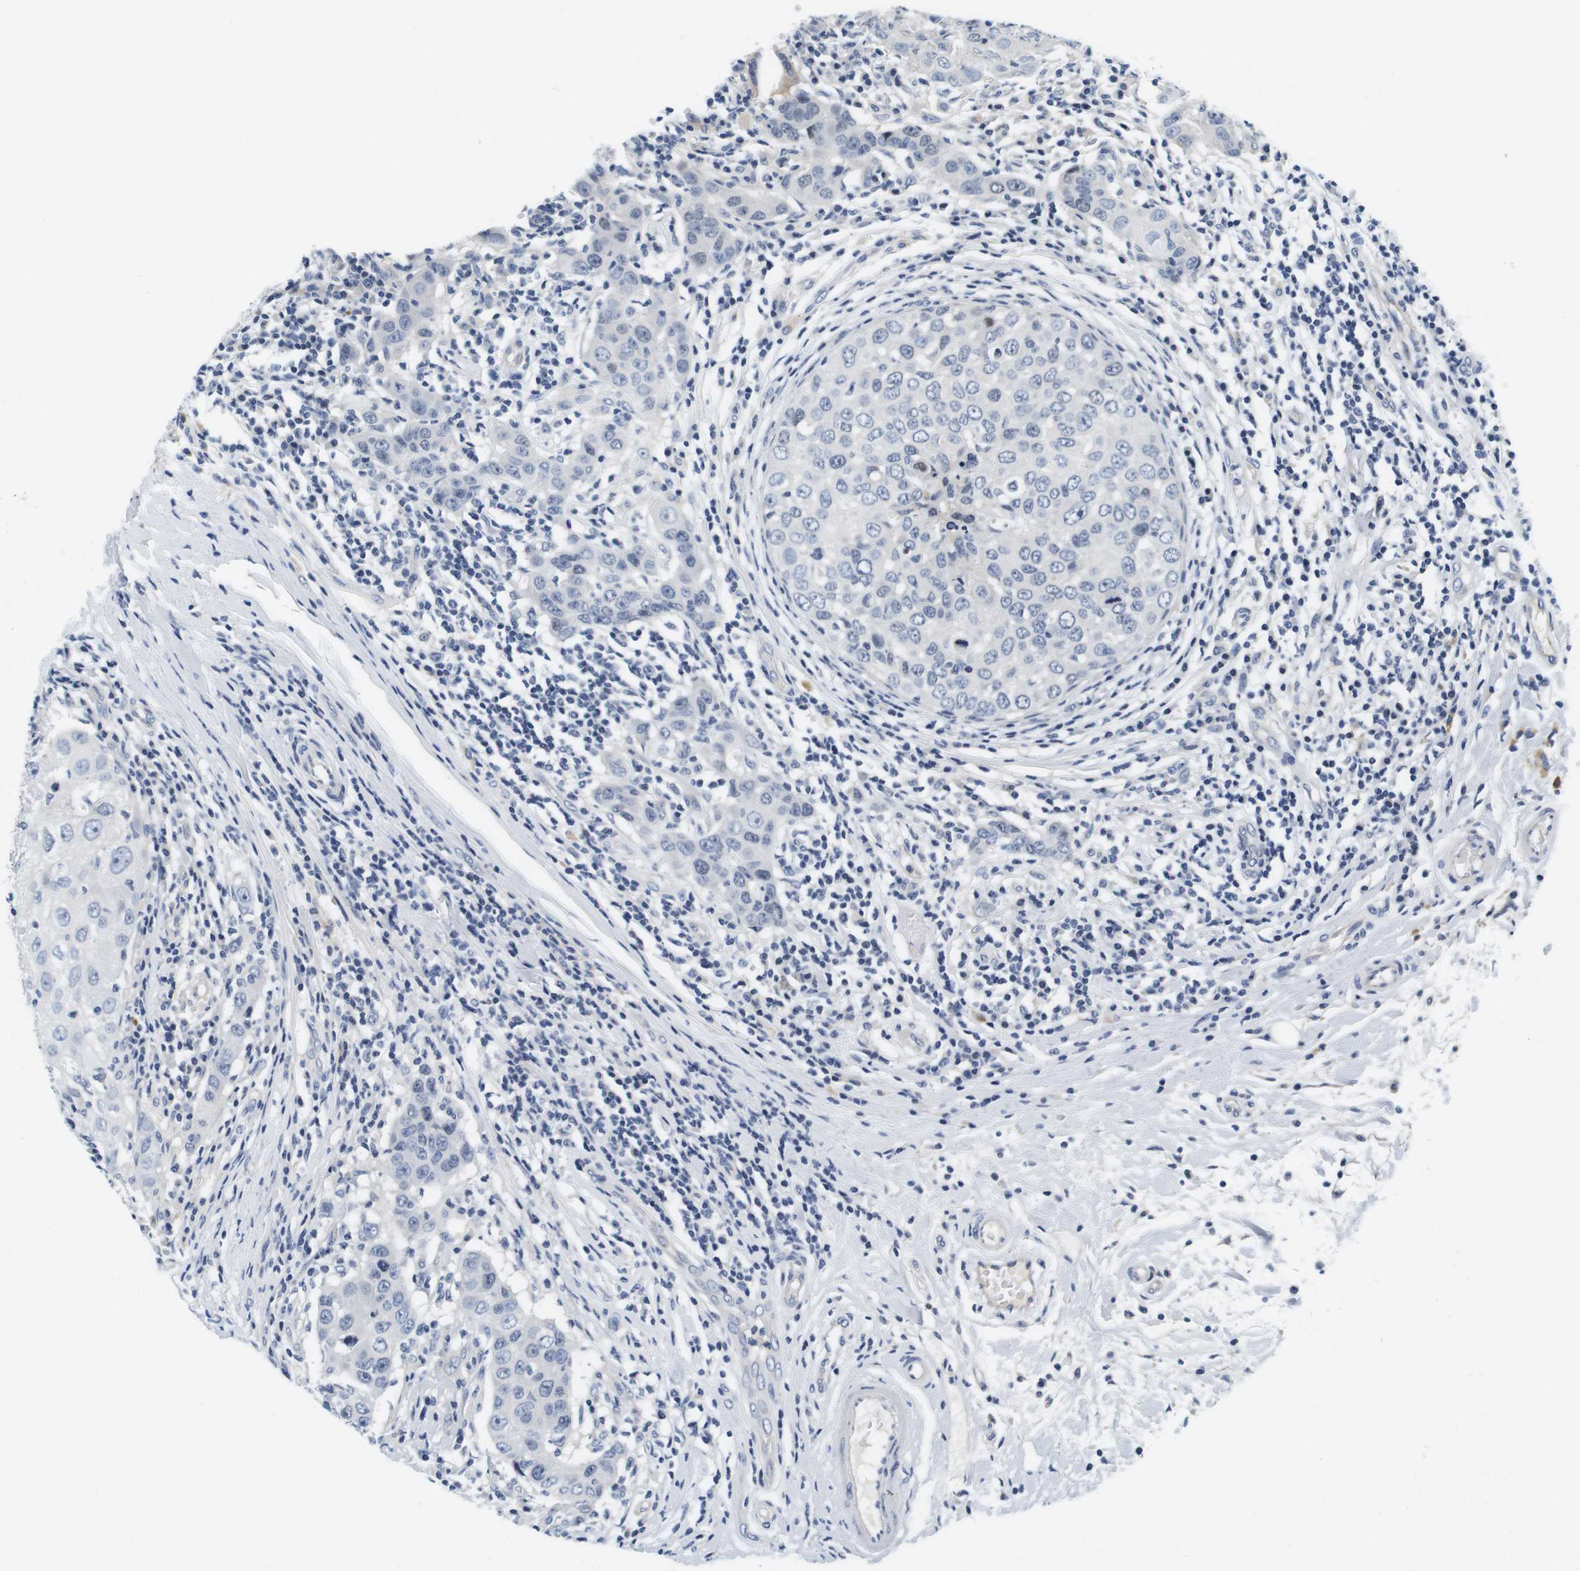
{"staining": {"intensity": "negative", "quantity": "none", "location": "none"}, "tissue": "breast cancer", "cell_type": "Tumor cells", "image_type": "cancer", "snomed": [{"axis": "morphology", "description": "Duct carcinoma"}, {"axis": "topography", "description": "Breast"}], "caption": "Immunohistochemical staining of human invasive ductal carcinoma (breast) demonstrates no significant staining in tumor cells.", "gene": "KCNJ5", "patient": {"sex": "female", "age": 27}}